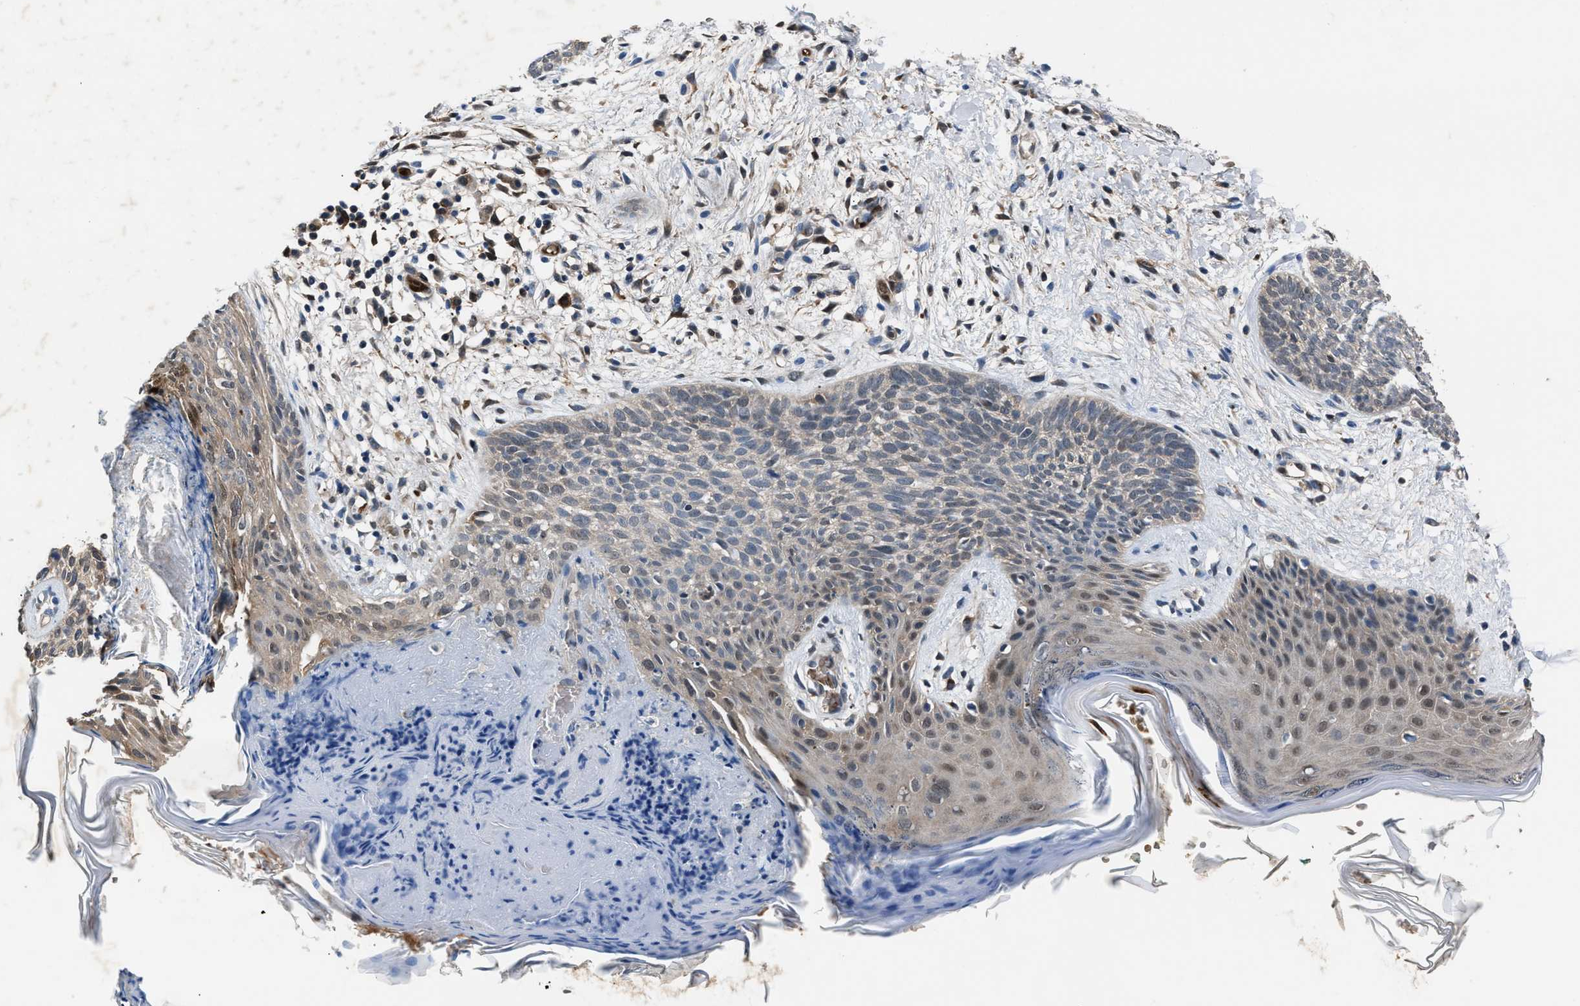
{"staining": {"intensity": "negative", "quantity": "none", "location": "none"}, "tissue": "skin cancer", "cell_type": "Tumor cells", "image_type": "cancer", "snomed": [{"axis": "morphology", "description": "Basal cell carcinoma"}, {"axis": "topography", "description": "Skin"}], "caption": "There is no significant positivity in tumor cells of skin cancer.", "gene": "PPA1", "patient": {"sex": "female", "age": 59}}